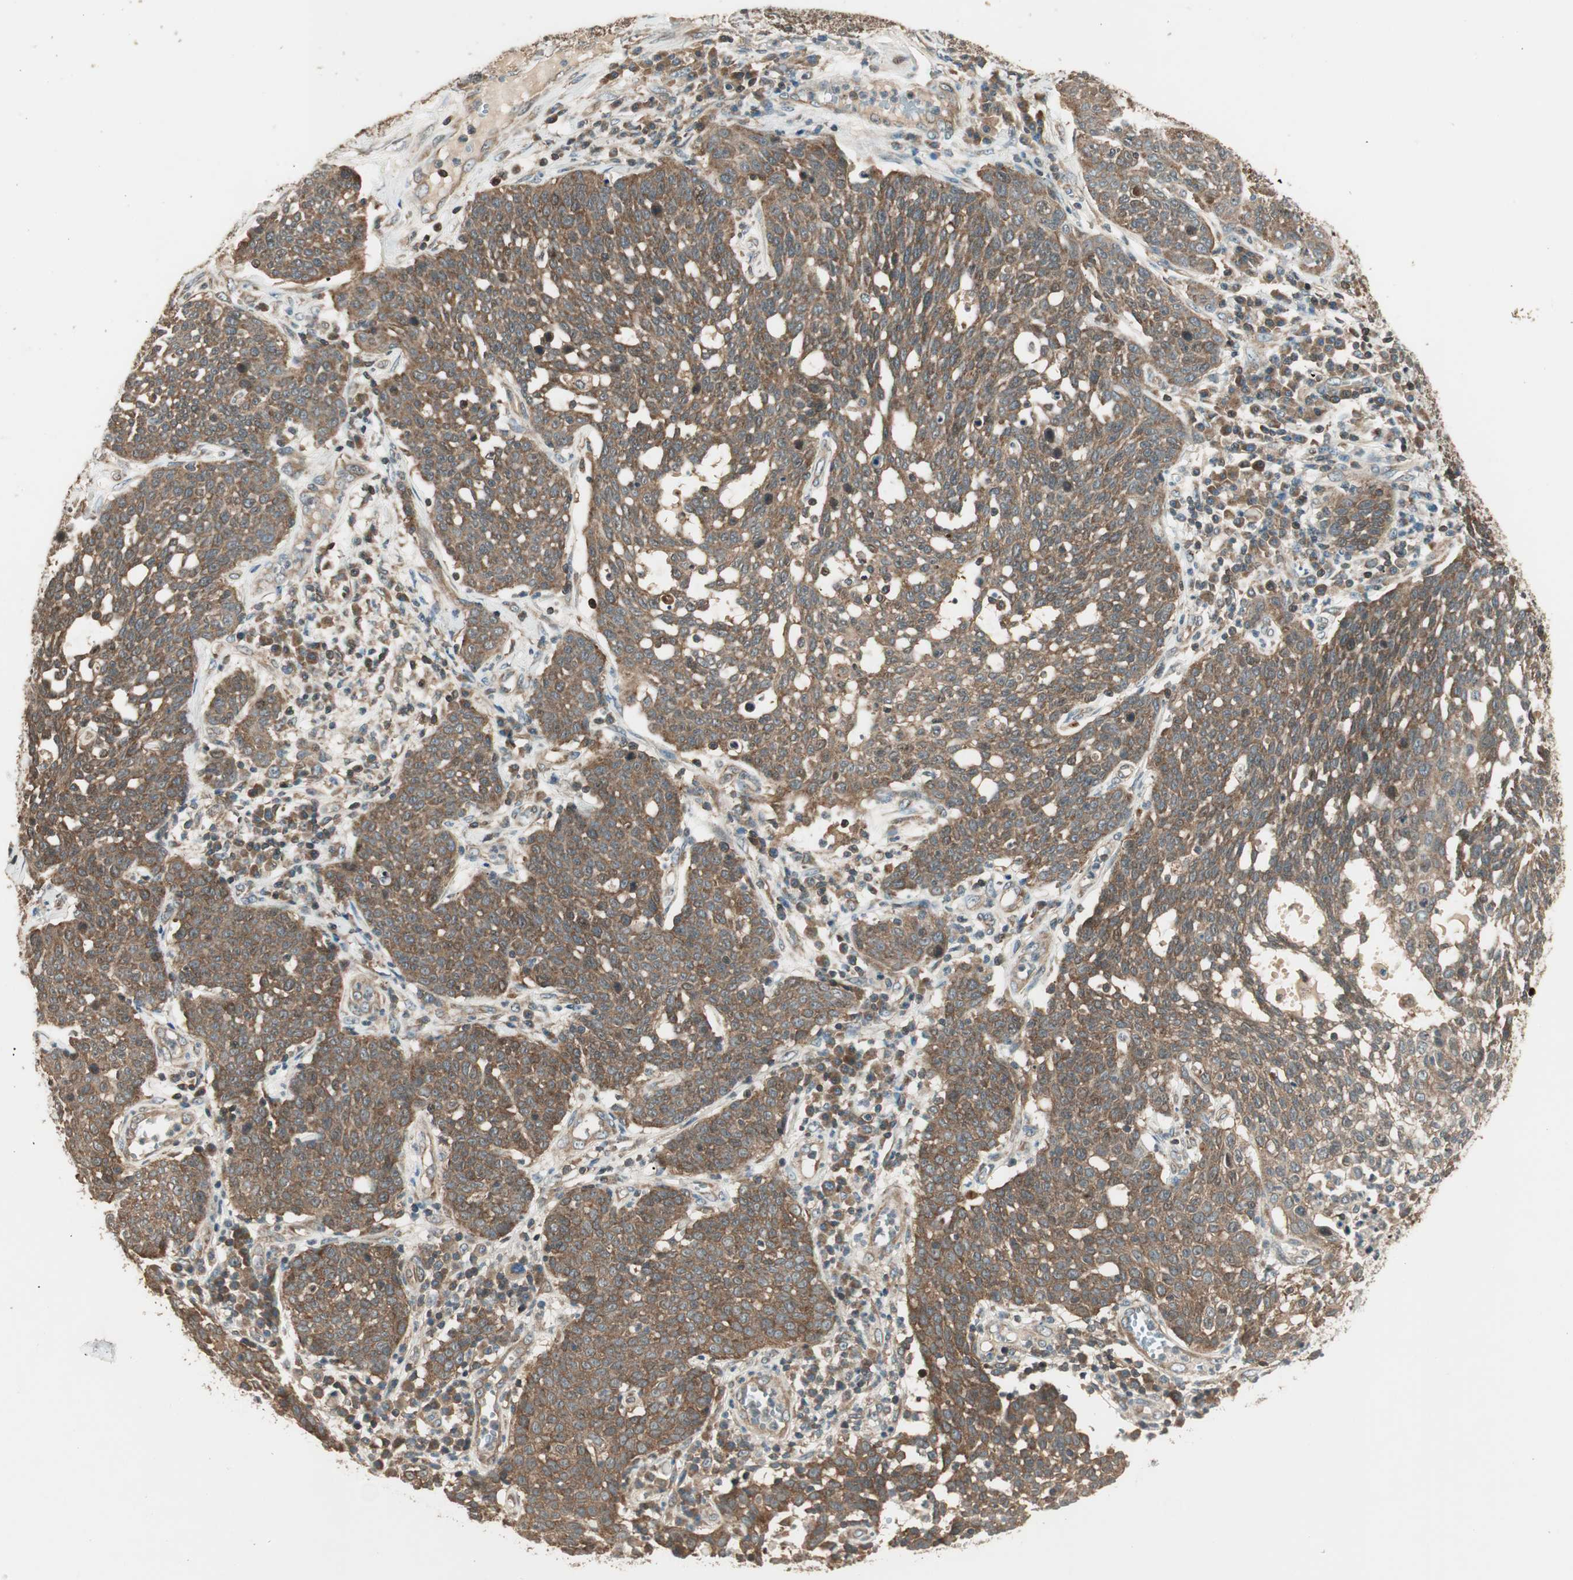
{"staining": {"intensity": "moderate", "quantity": ">75%", "location": "cytoplasmic/membranous"}, "tissue": "cervical cancer", "cell_type": "Tumor cells", "image_type": "cancer", "snomed": [{"axis": "morphology", "description": "Squamous cell carcinoma, NOS"}, {"axis": "topography", "description": "Cervix"}], "caption": "Immunohistochemical staining of human cervical squamous cell carcinoma displays moderate cytoplasmic/membranous protein positivity in about >75% of tumor cells. (Stains: DAB in brown, nuclei in blue, Microscopy: brightfield microscopy at high magnification).", "gene": "CNOT4", "patient": {"sex": "female", "age": 34}}